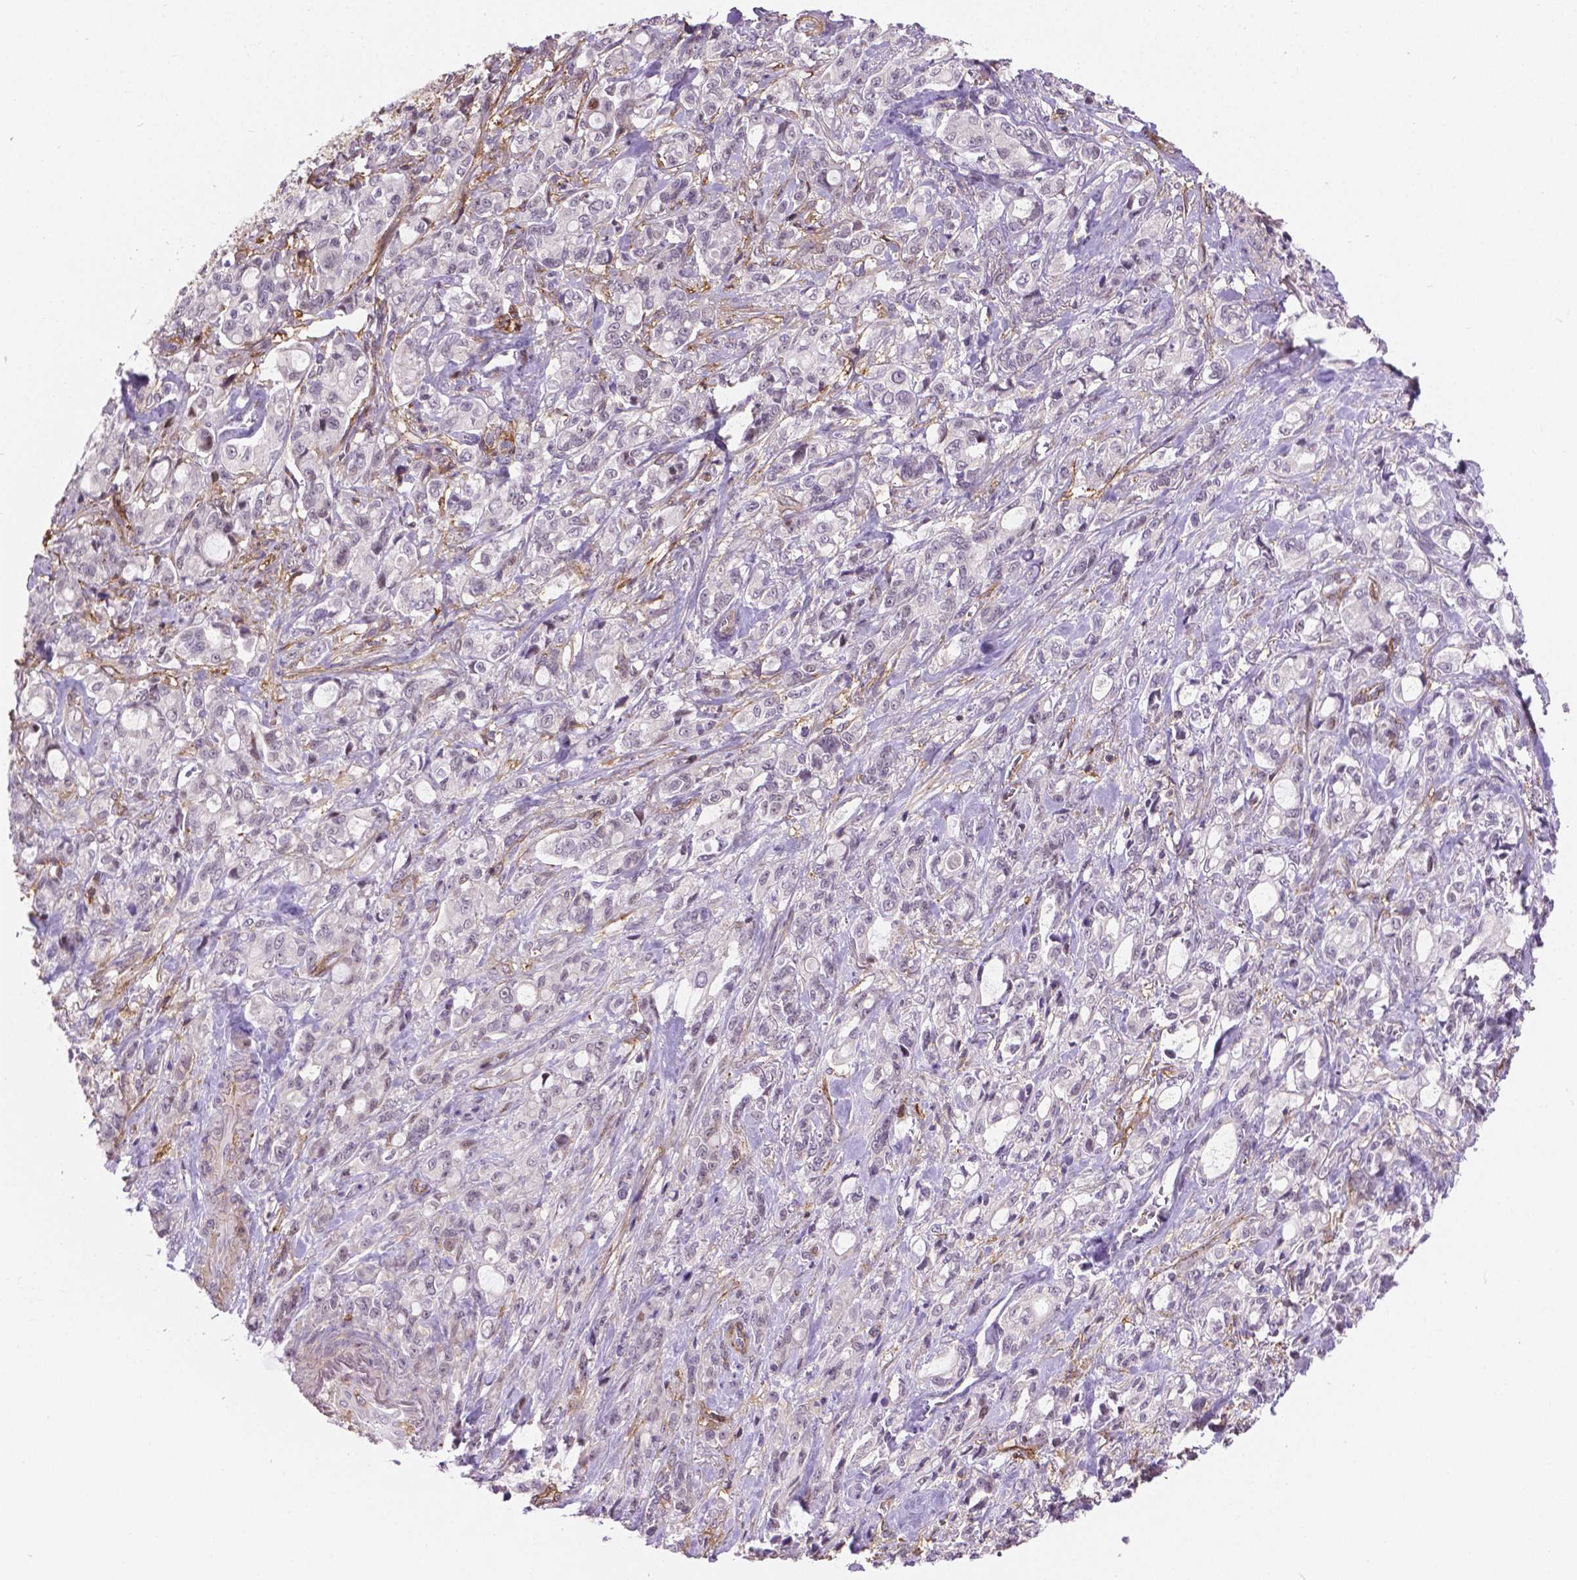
{"staining": {"intensity": "negative", "quantity": "none", "location": "none"}, "tissue": "stomach cancer", "cell_type": "Tumor cells", "image_type": "cancer", "snomed": [{"axis": "morphology", "description": "Adenocarcinoma, NOS"}, {"axis": "topography", "description": "Stomach"}], "caption": "DAB immunohistochemical staining of stomach adenocarcinoma demonstrates no significant expression in tumor cells.", "gene": "ACAD10", "patient": {"sex": "male", "age": 63}}